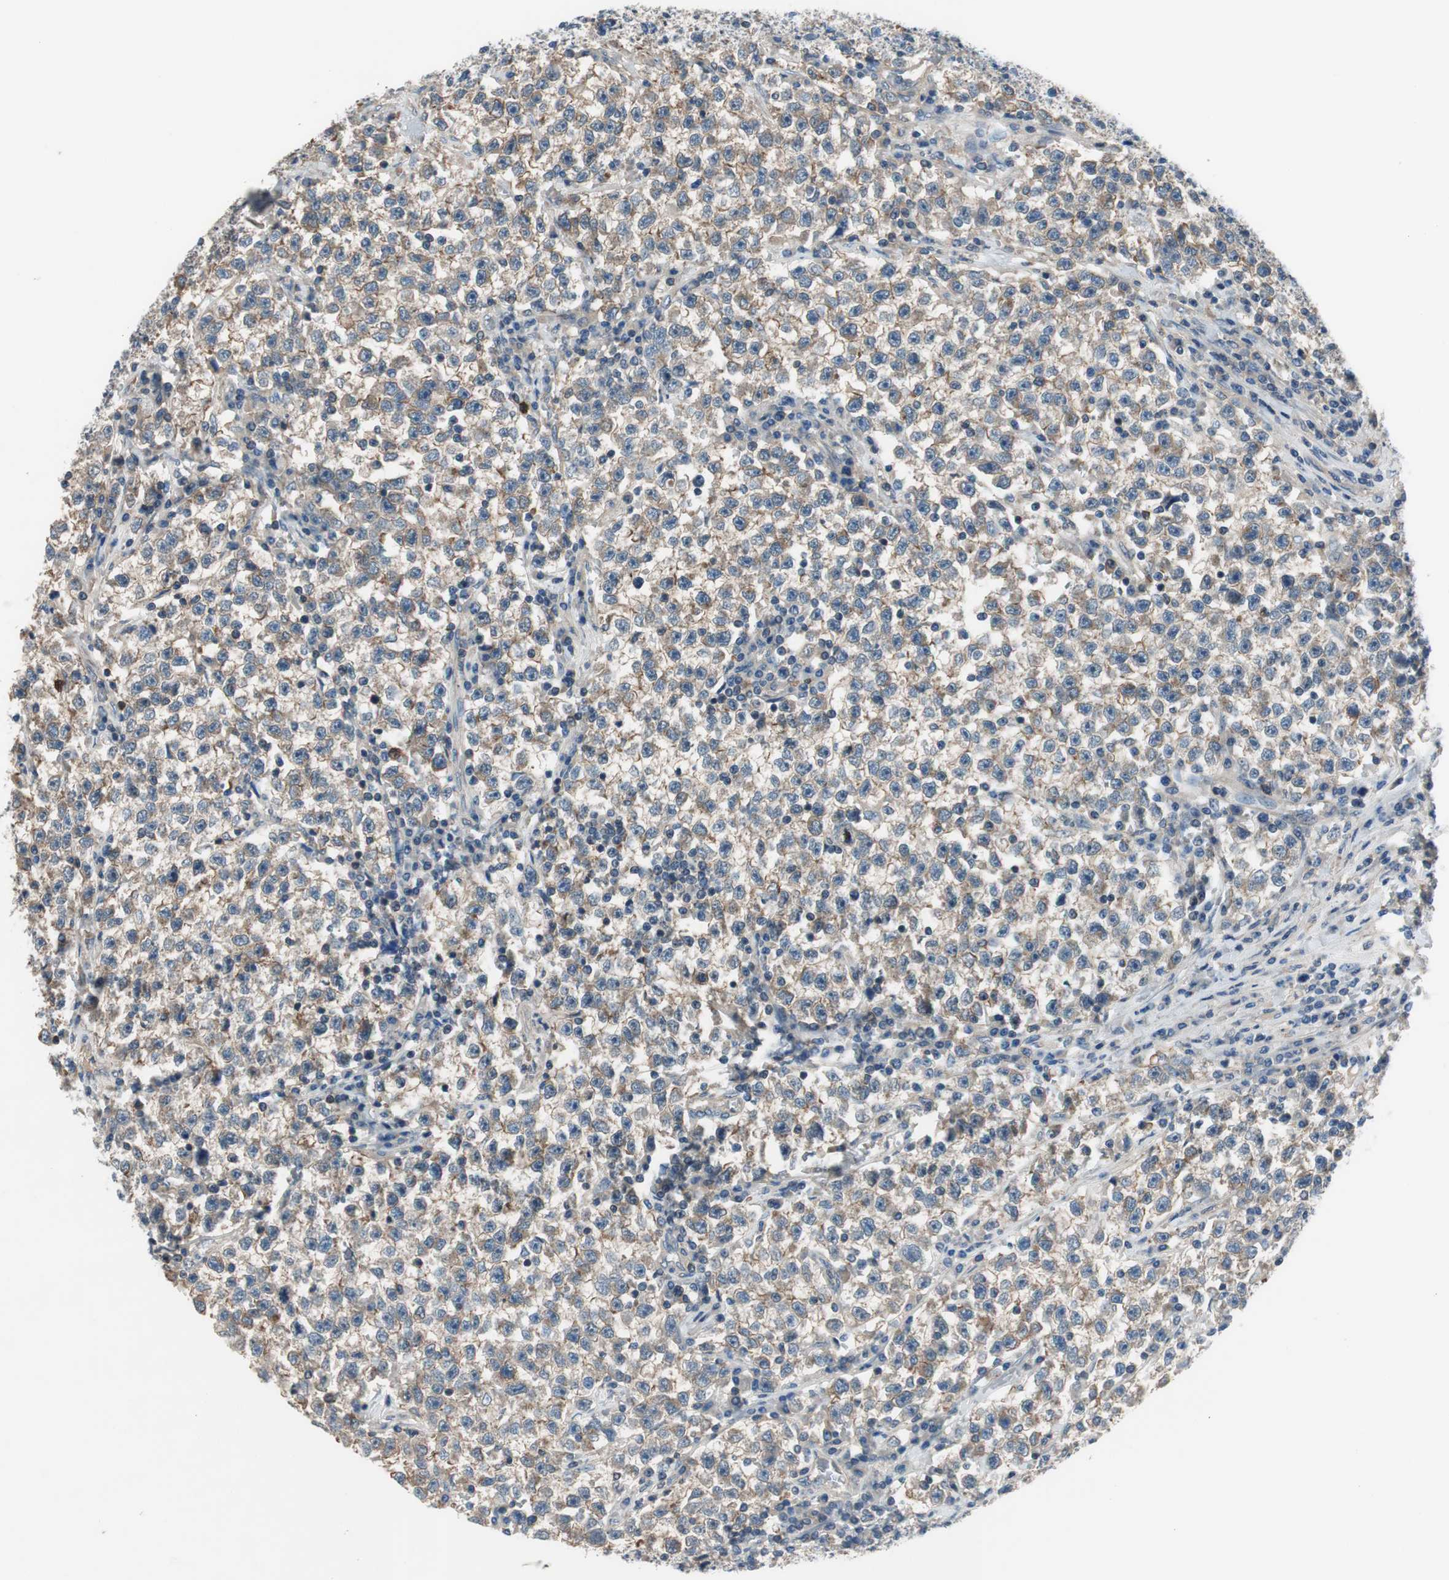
{"staining": {"intensity": "weak", "quantity": ">75%", "location": "cytoplasmic/membranous"}, "tissue": "testis cancer", "cell_type": "Tumor cells", "image_type": "cancer", "snomed": [{"axis": "morphology", "description": "Seminoma, NOS"}, {"axis": "topography", "description": "Testis"}], "caption": "Tumor cells exhibit low levels of weak cytoplasmic/membranous positivity in about >75% of cells in human testis cancer (seminoma).", "gene": "CALML3", "patient": {"sex": "male", "age": 22}}